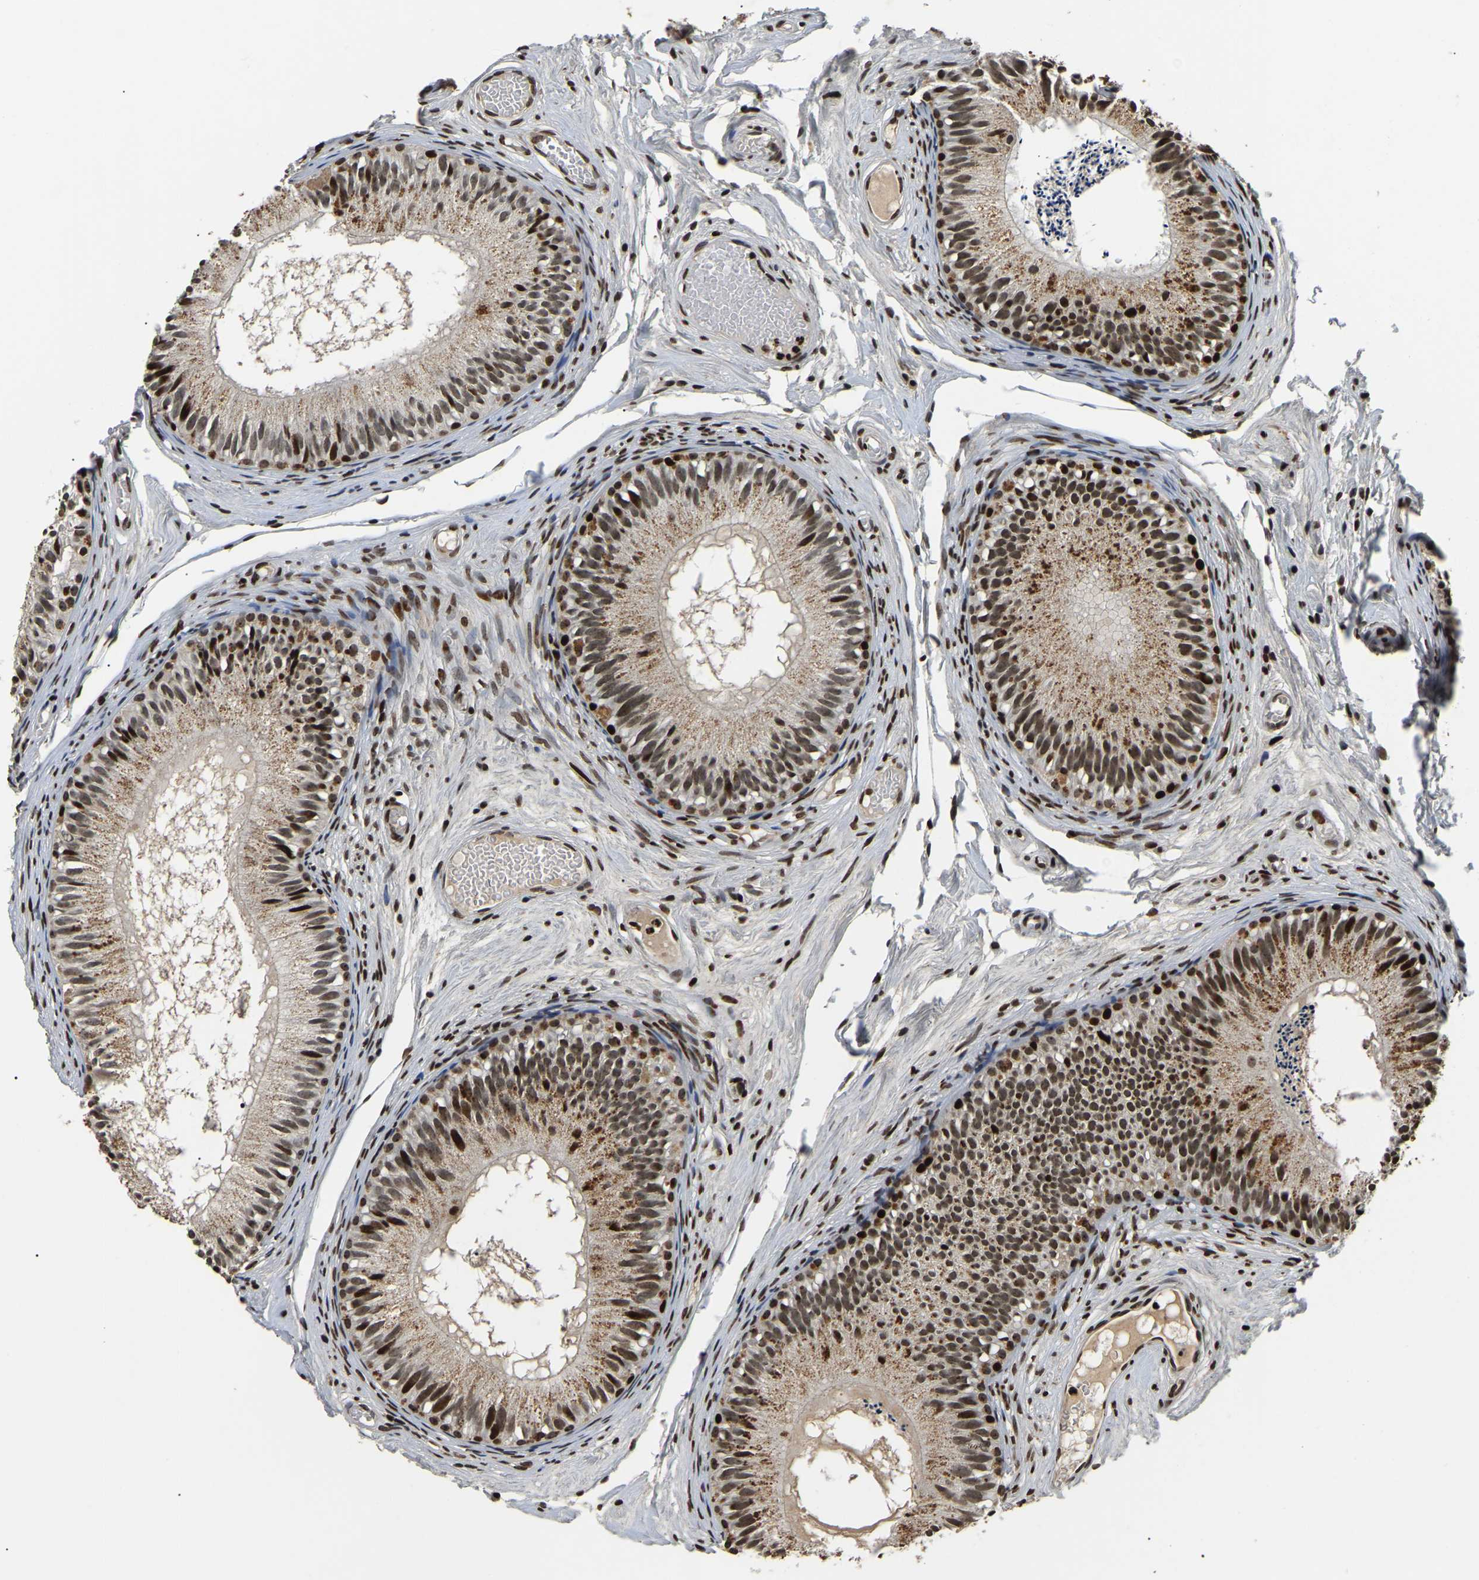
{"staining": {"intensity": "moderate", "quantity": ">75%", "location": "nuclear"}, "tissue": "epididymis", "cell_type": "Glandular cells", "image_type": "normal", "snomed": [{"axis": "morphology", "description": "Normal tissue, NOS"}, {"axis": "topography", "description": "Epididymis"}], "caption": "This photomicrograph shows immunohistochemistry staining of benign epididymis, with medium moderate nuclear staining in approximately >75% of glandular cells.", "gene": "LRRC61", "patient": {"sex": "male", "age": 46}}